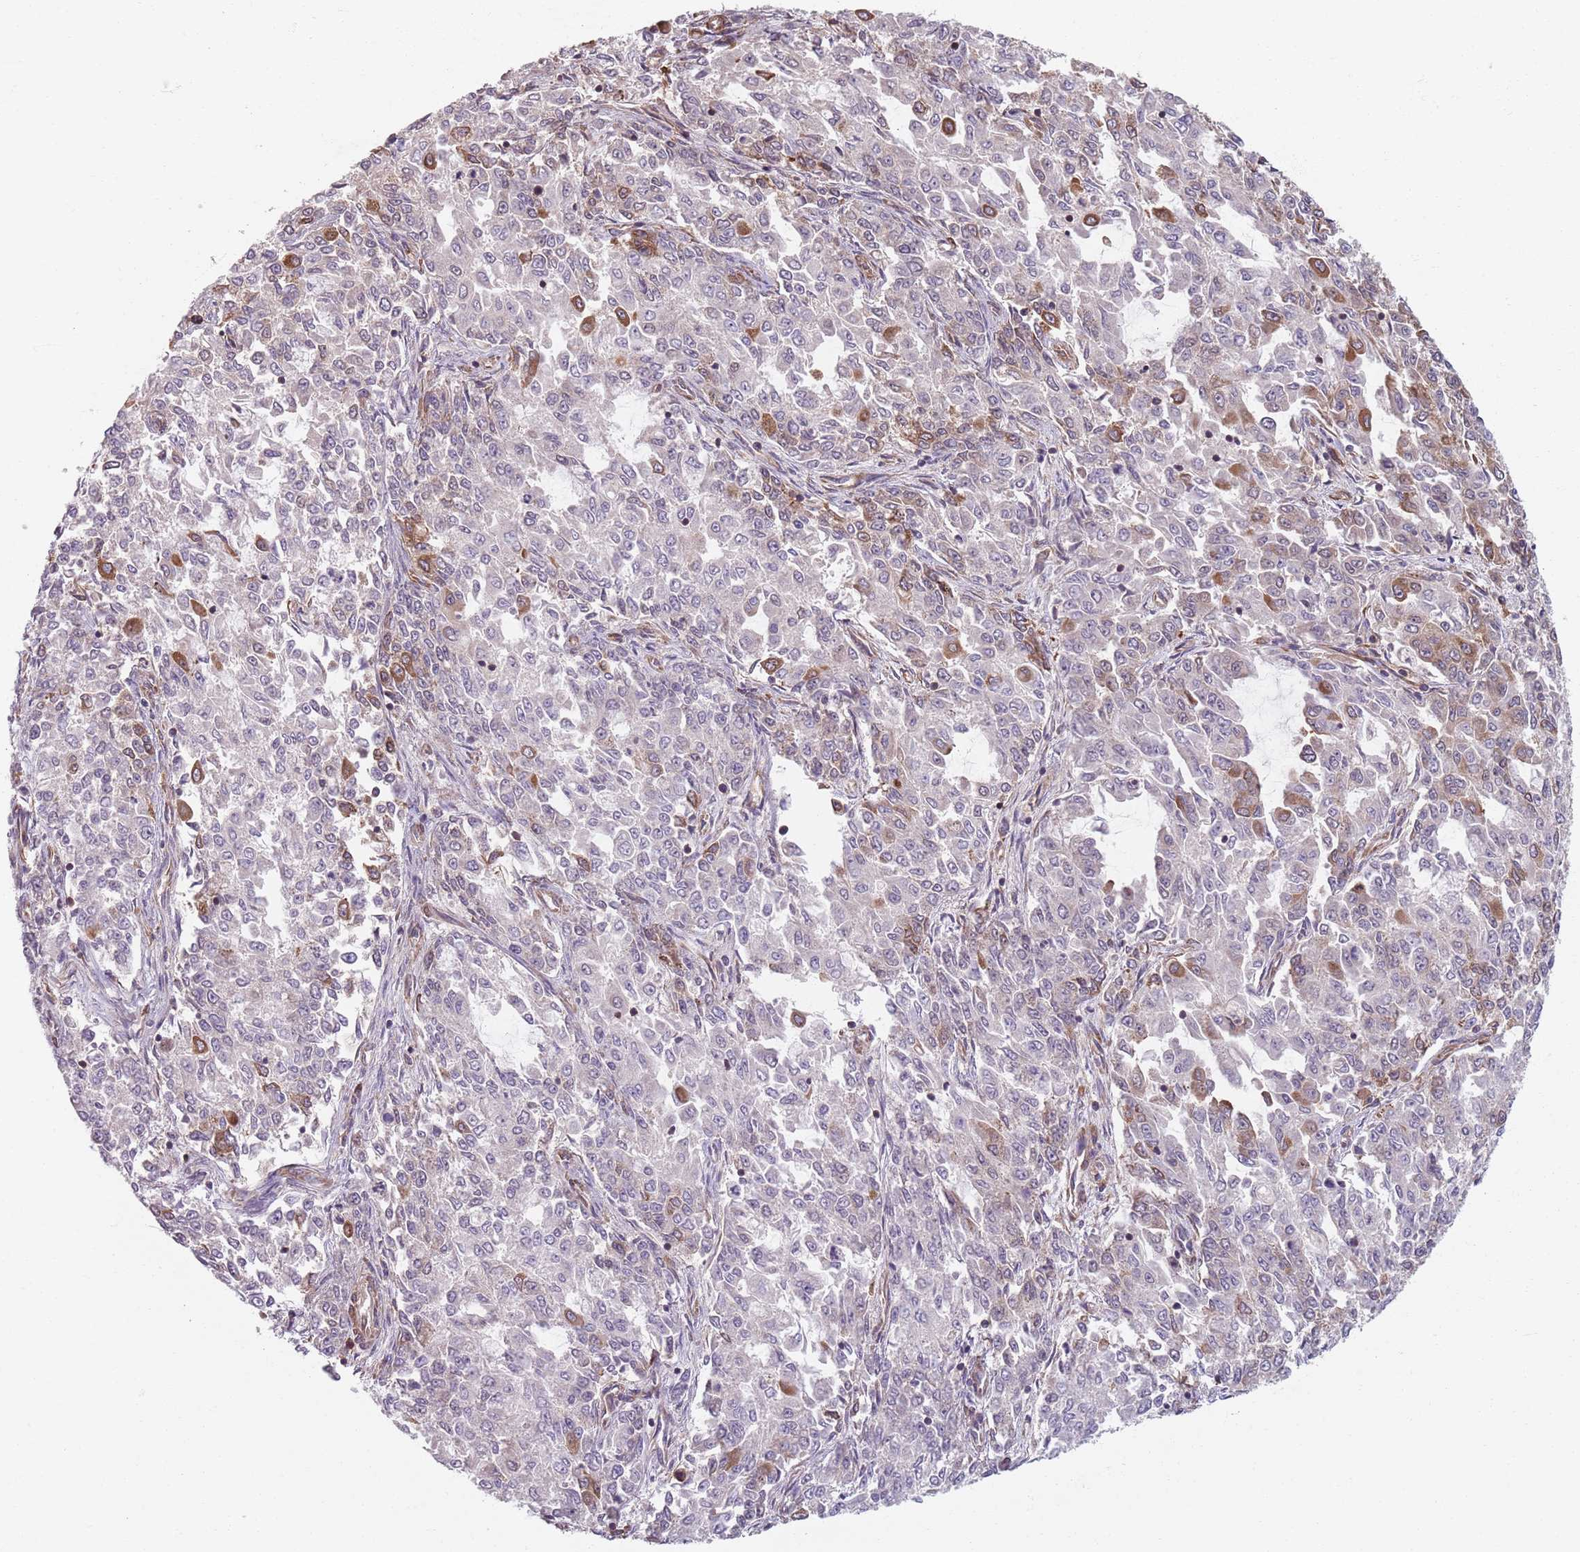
{"staining": {"intensity": "moderate", "quantity": "<25%", "location": "cytoplasmic/membranous"}, "tissue": "endometrial cancer", "cell_type": "Tumor cells", "image_type": "cancer", "snomed": [{"axis": "morphology", "description": "Adenocarcinoma, NOS"}, {"axis": "topography", "description": "Endometrium"}], "caption": "Immunohistochemical staining of human endometrial cancer (adenocarcinoma) demonstrates low levels of moderate cytoplasmic/membranous expression in about <25% of tumor cells.", "gene": "NOTCH3", "patient": {"sex": "female", "age": 50}}